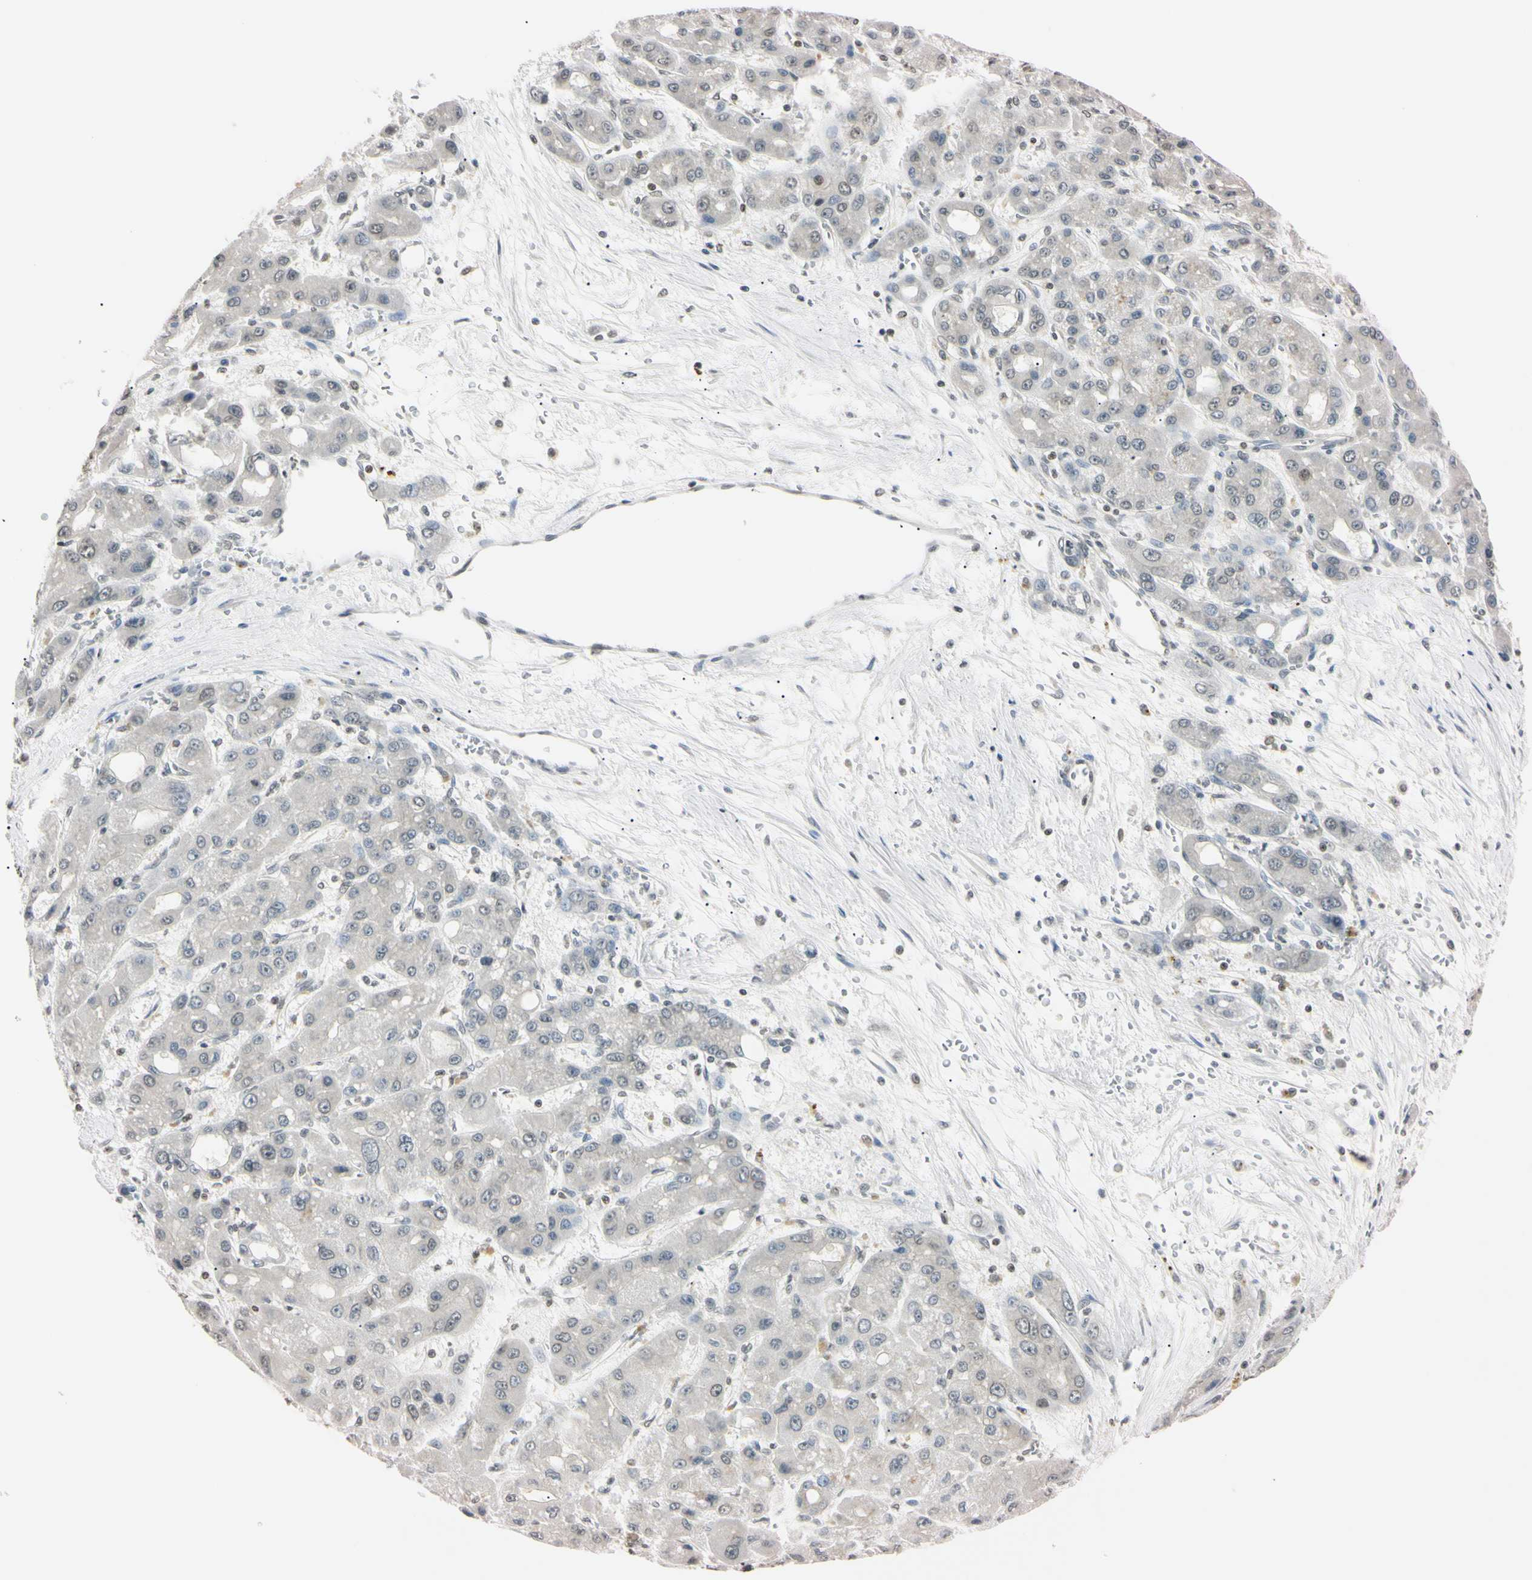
{"staining": {"intensity": "weak", "quantity": "<25%", "location": "nuclear"}, "tissue": "liver cancer", "cell_type": "Tumor cells", "image_type": "cancer", "snomed": [{"axis": "morphology", "description": "Carcinoma, Hepatocellular, NOS"}, {"axis": "topography", "description": "Liver"}], "caption": "Immunohistochemical staining of liver cancer demonstrates no significant staining in tumor cells.", "gene": "CDC45", "patient": {"sex": "male", "age": 55}}